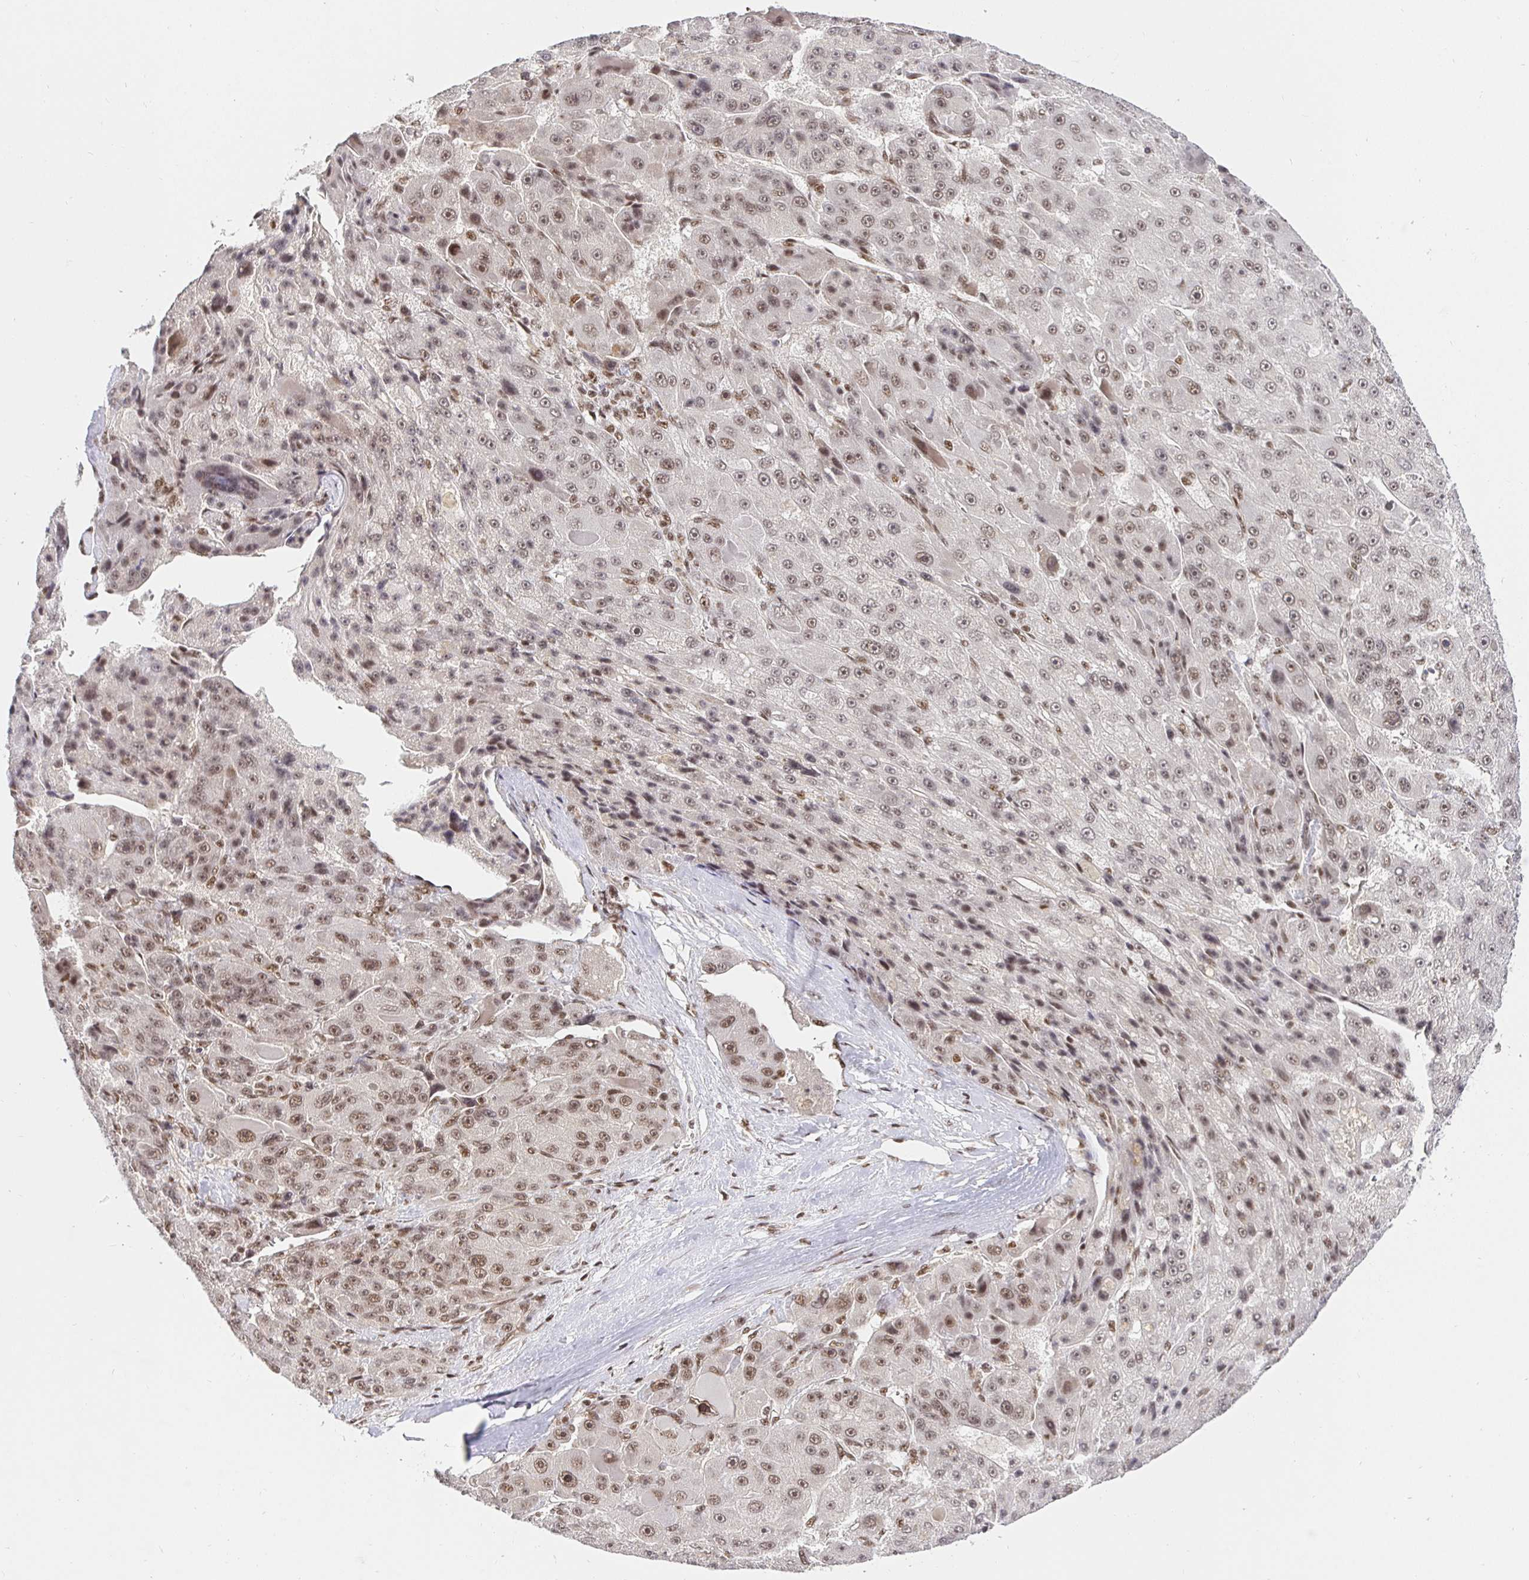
{"staining": {"intensity": "moderate", "quantity": ">75%", "location": "nuclear"}, "tissue": "liver cancer", "cell_type": "Tumor cells", "image_type": "cancer", "snomed": [{"axis": "morphology", "description": "Carcinoma, Hepatocellular, NOS"}, {"axis": "topography", "description": "Liver"}], "caption": "This photomicrograph shows immunohistochemistry (IHC) staining of liver cancer (hepatocellular carcinoma), with medium moderate nuclear positivity in approximately >75% of tumor cells.", "gene": "USF1", "patient": {"sex": "male", "age": 76}}